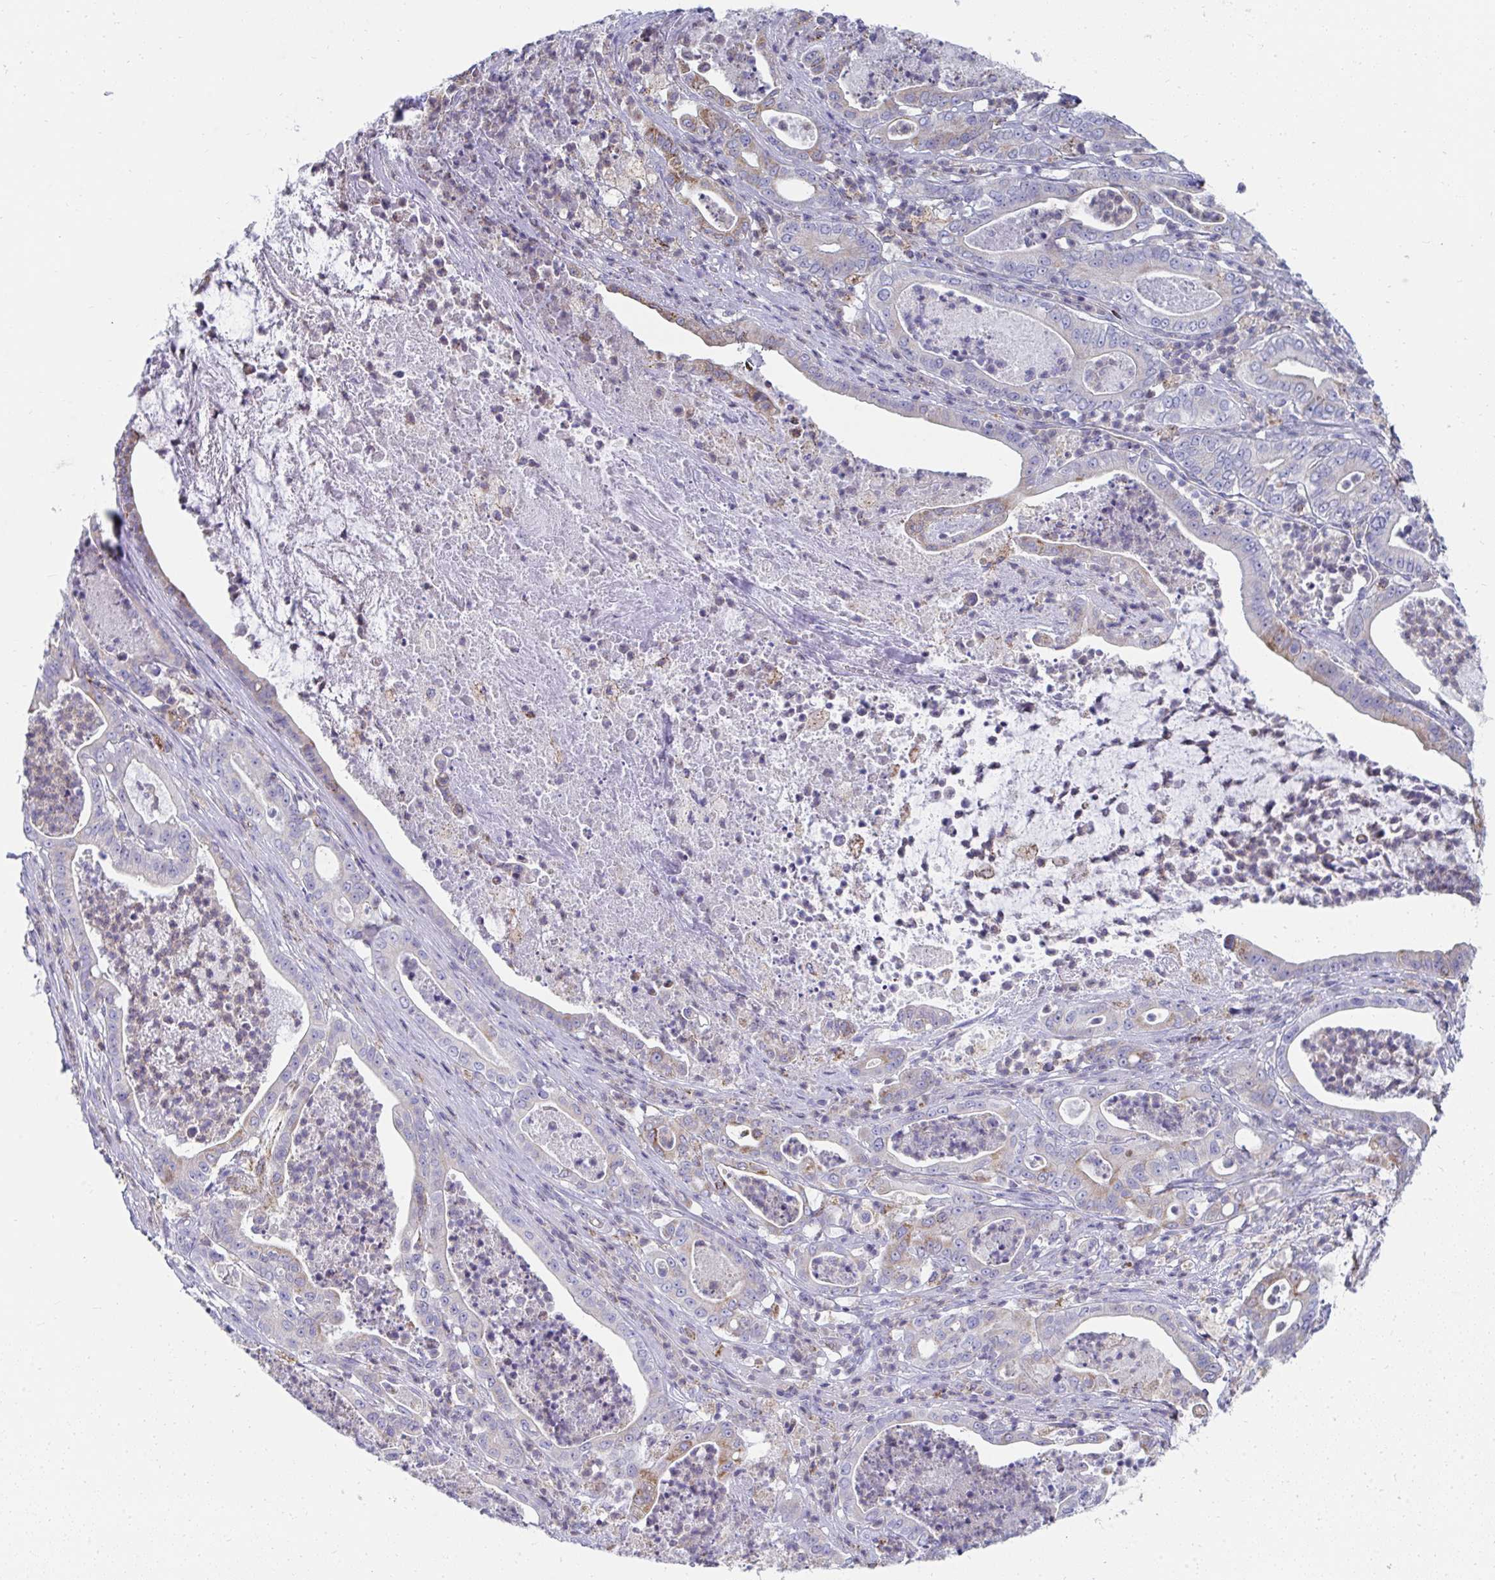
{"staining": {"intensity": "moderate", "quantity": "25%-75%", "location": "cytoplasmic/membranous"}, "tissue": "pancreatic cancer", "cell_type": "Tumor cells", "image_type": "cancer", "snomed": [{"axis": "morphology", "description": "Adenocarcinoma, NOS"}, {"axis": "topography", "description": "Pancreas"}], "caption": "Immunohistochemistry (IHC) of pancreatic cancer (adenocarcinoma) reveals medium levels of moderate cytoplasmic/membranous expression in approximately 25%-75% of tumor cells.", "gene": "MGAM2", "patient": {"sex": "male", "age": 71}}